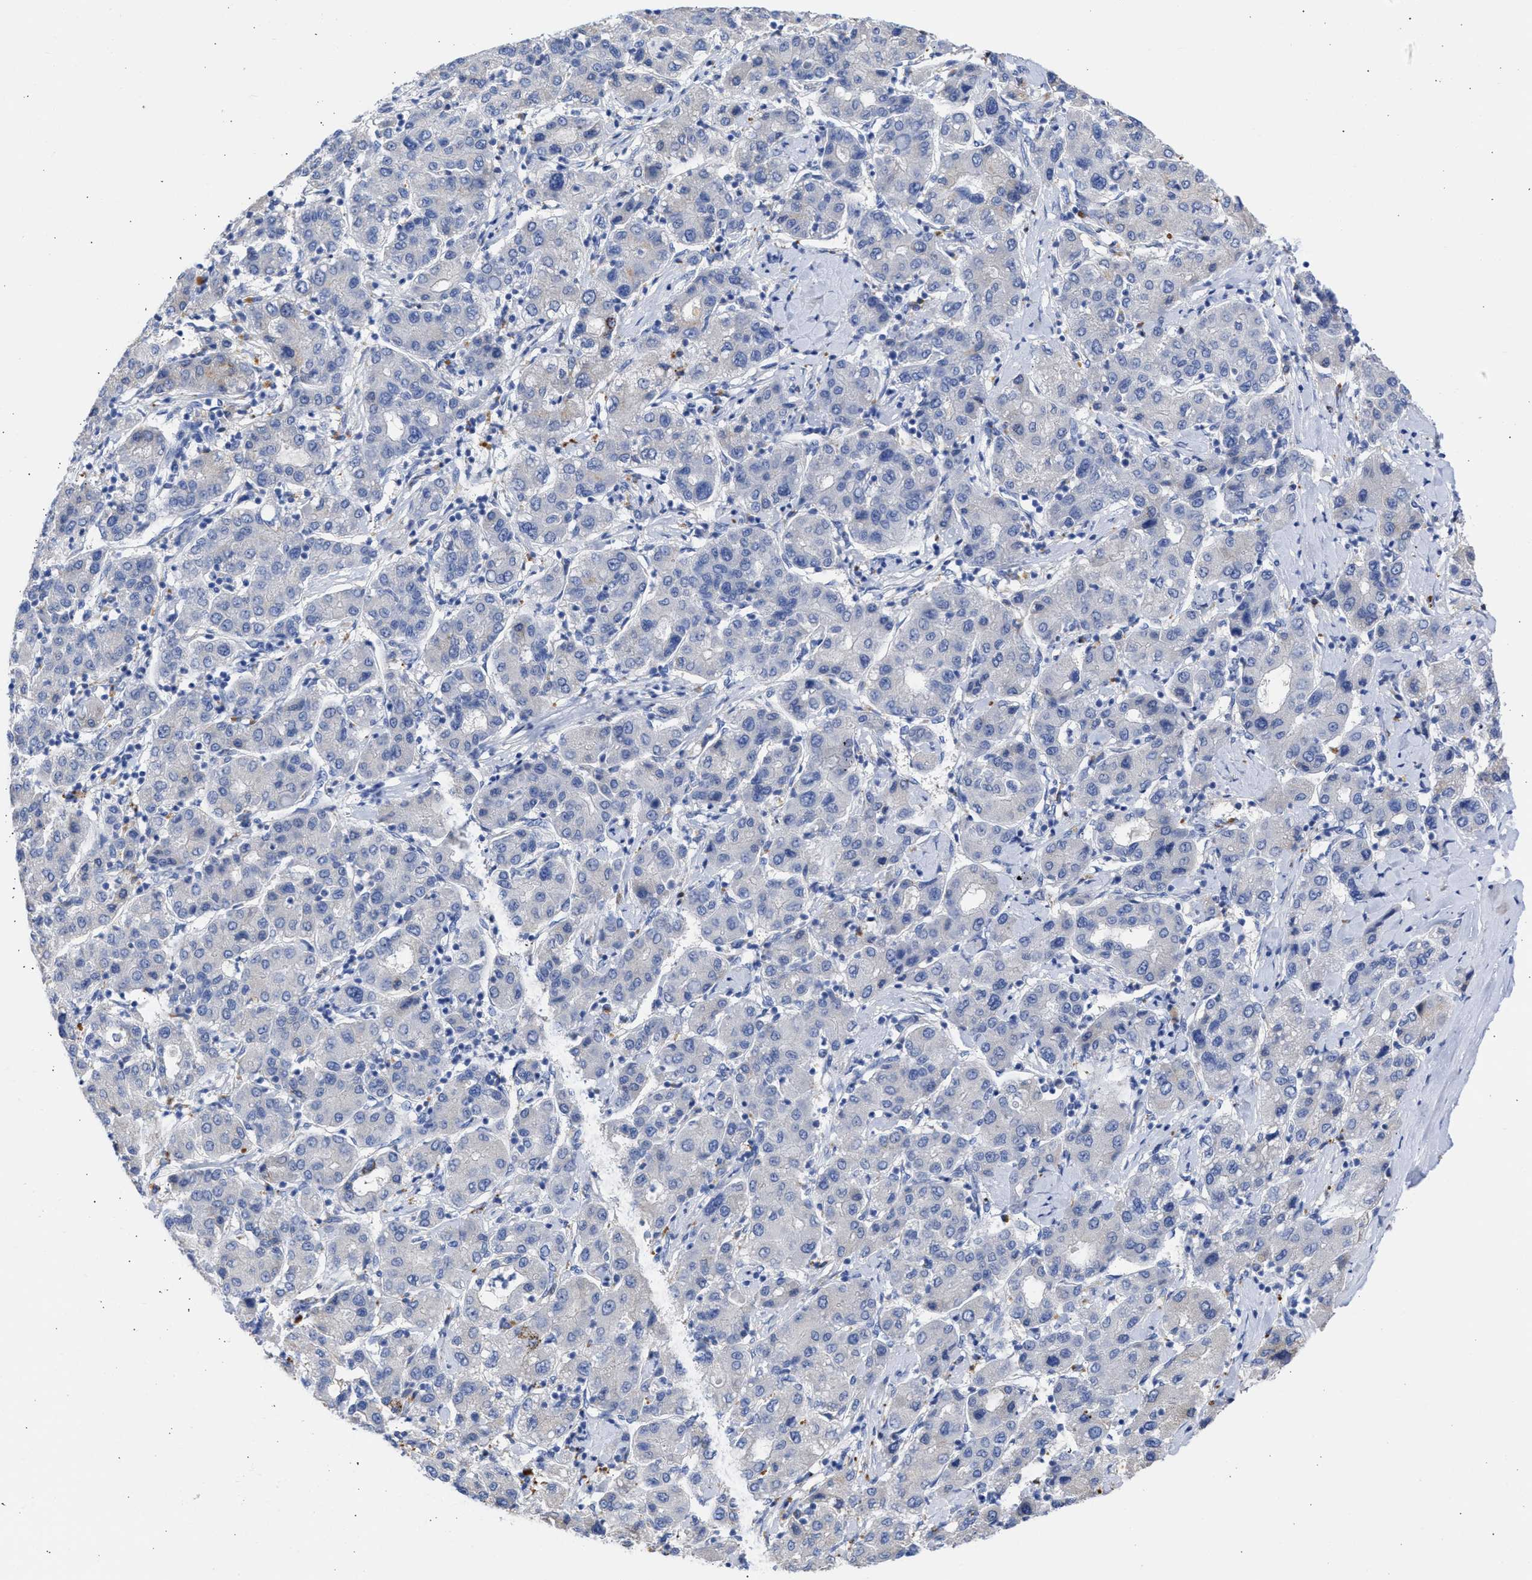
{"staining": {"intensity": "negative", "quantity": "none", "location": "none"}, "tissue": "liver cancer", "cell_type": "Tumor cells", "image_type": "cancer", "snomed": [{"axis": "morphology", "description": "Carcinoma, Hepatocellular, NOS"}, {"axis": "topography", "description": "Liver"}], "caption": "The micrograph exhibits no staining of tumor cells in hepatocellular carcinoma (liver). Nuclei are stained in blue.", "gene": "RSPH1", "patient": {"sex": "male", "age": 65}}